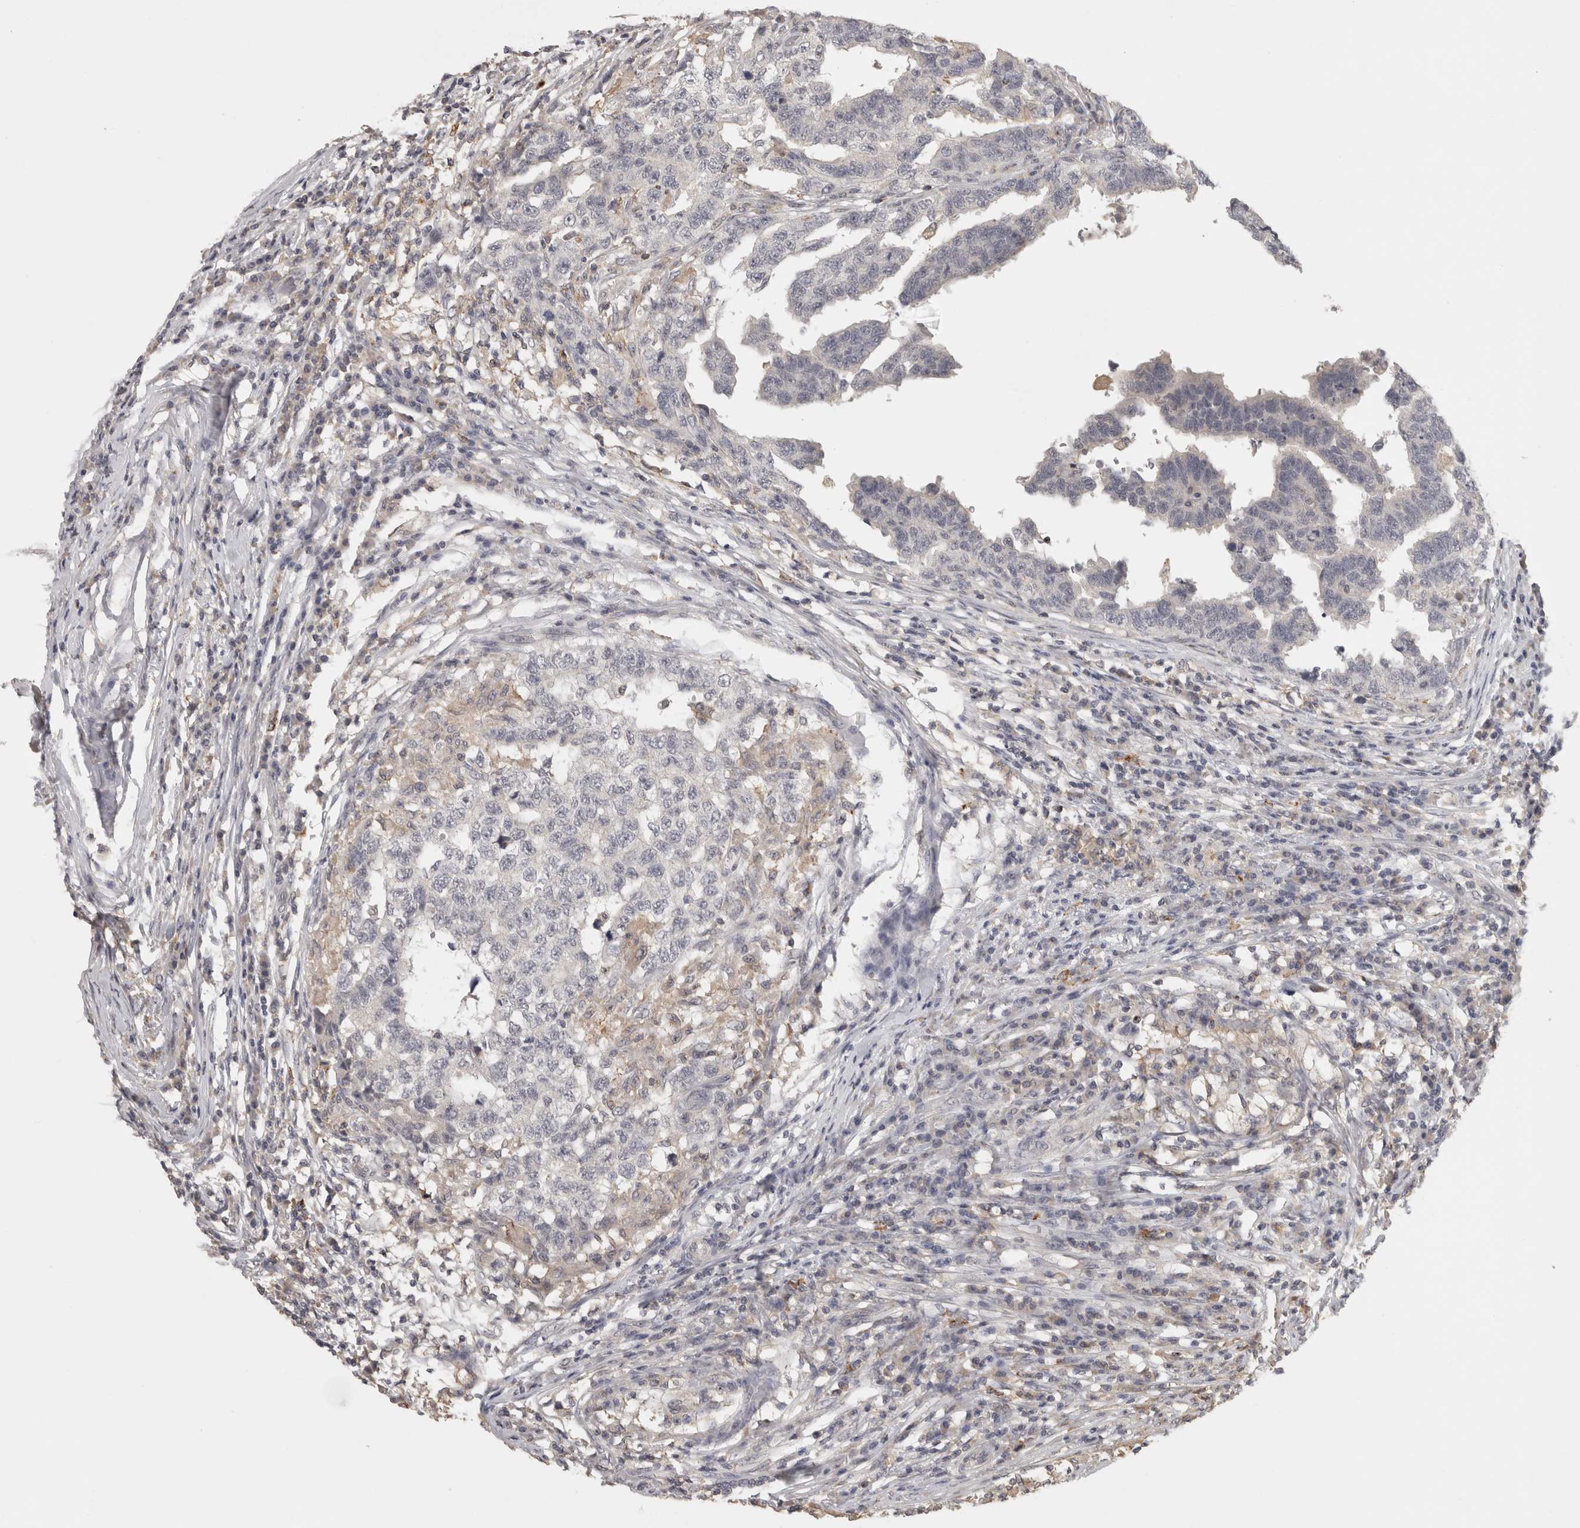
{"staining": {"intensity": "negative", "quantity": "none", "location": "none"}, "tissue": "testis cancer", "cell_type": "Tumor cells", "image_type": "cancer", "snomed": [{"axis": "morphology", "description": "Carcinoma, Embryonal, NOS"}, {"axis": "topography", "description": "Testis"}], "caption": "The immunohistochemistry histopathology image has no significant staining in tumor cells of embryonal carcinoma (testis) tissue. (Stains: DAB immunohistochemistry with hematoxylin counter stain, Microscopy: brightfield microscopy at high magnification).", "gene": "HAVCR2", "patient": {"sex": "male", "age": 21}}